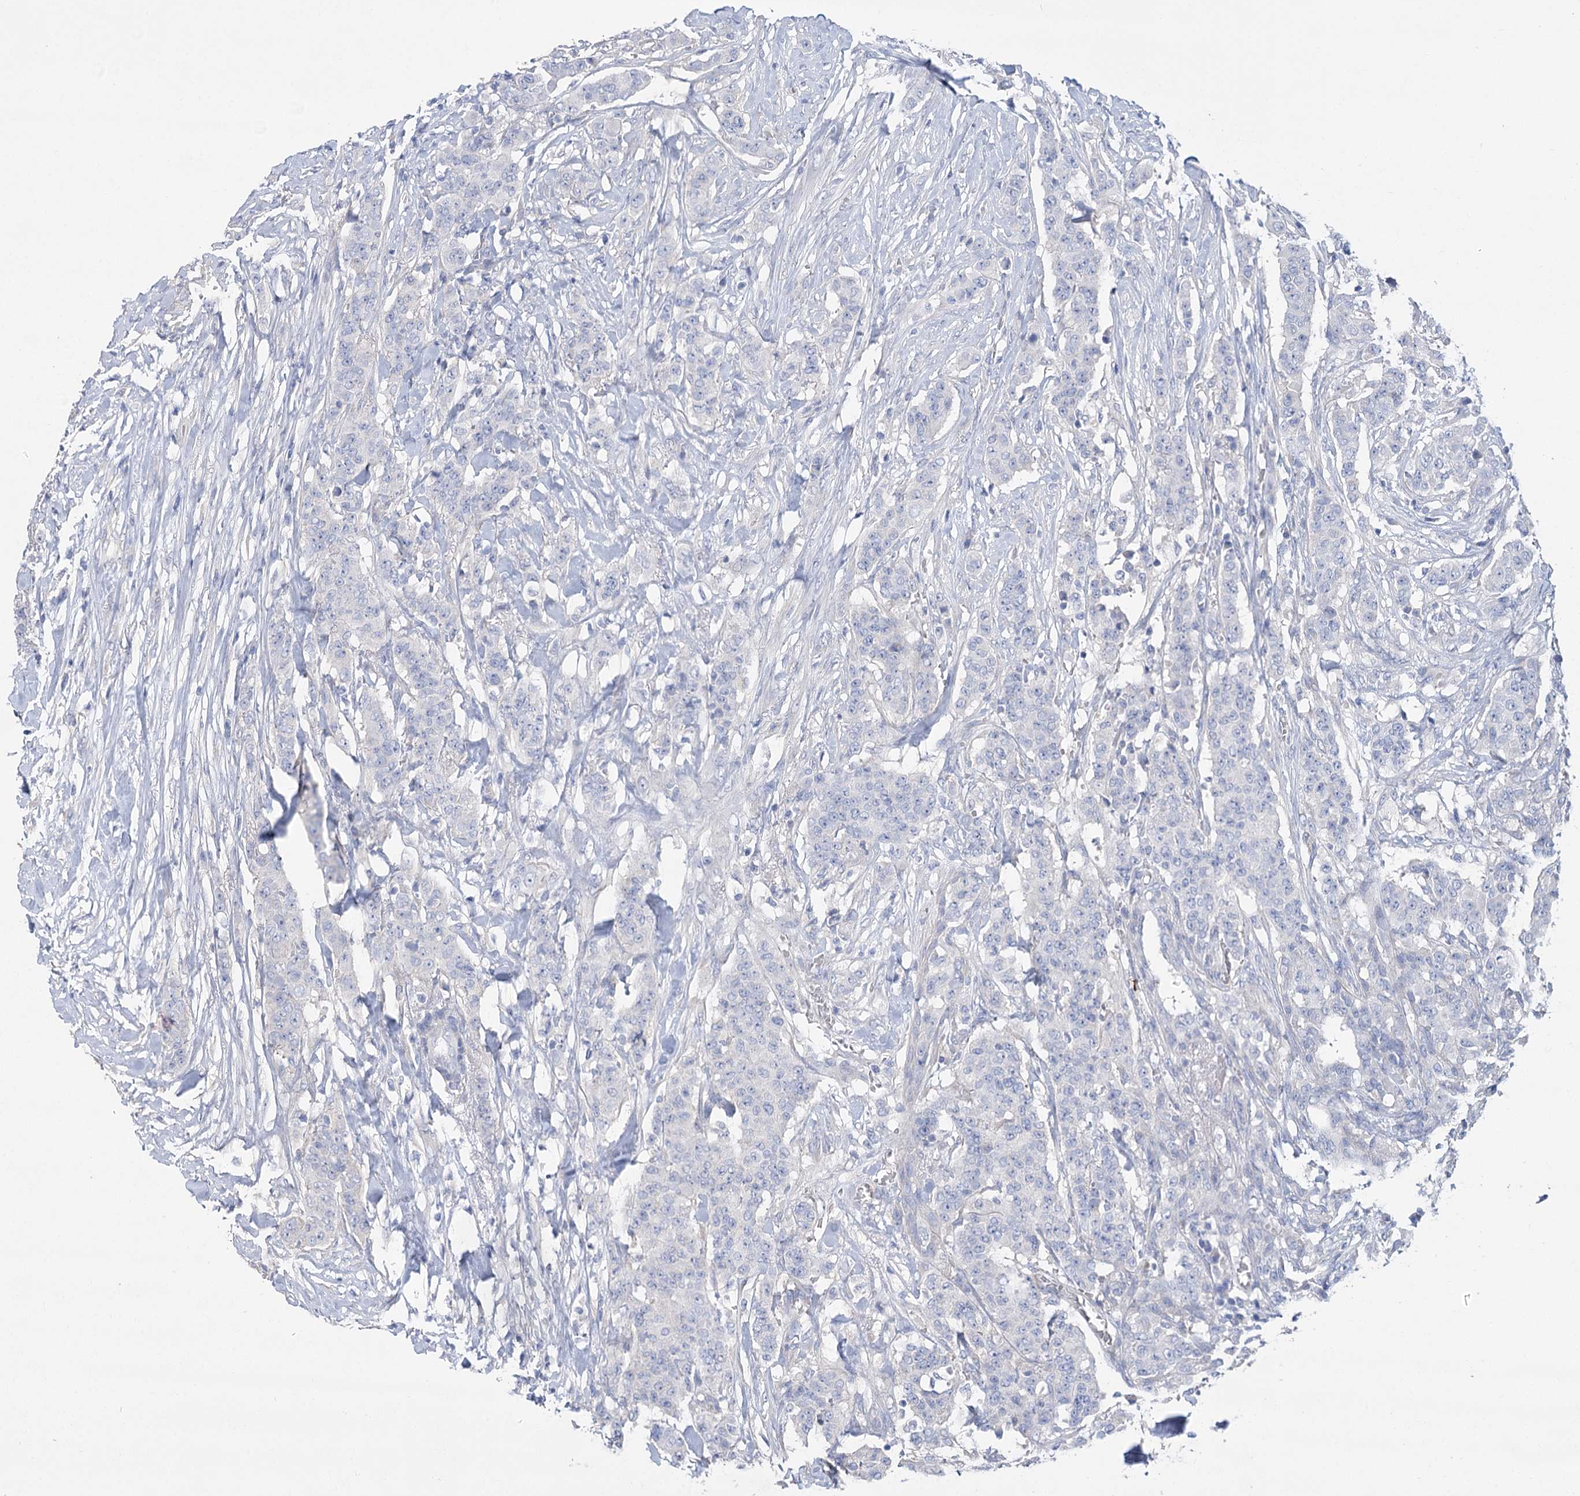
{"staining": {"intensity": "negative", "quantity": "none", "location": "none"}, "tissue": "breast cancer", "cell_type": "Tumor cells", "image_type": "cancer", "snomed": [{"axis": "morphology", "description": "Duct carcinoma"}, {"axis": "topography", "description": "Breast"}], "caption": "High power microscopy image of an immunohistochemistry (IHC) histopathology image of breast cancer (infiltrating ductal carcinoma), revealing no significant expression in tumor cells. Nuclei are stained in blue.", "gene": "SLC9A3", "patient": {"sex": "female", "age": 40}}